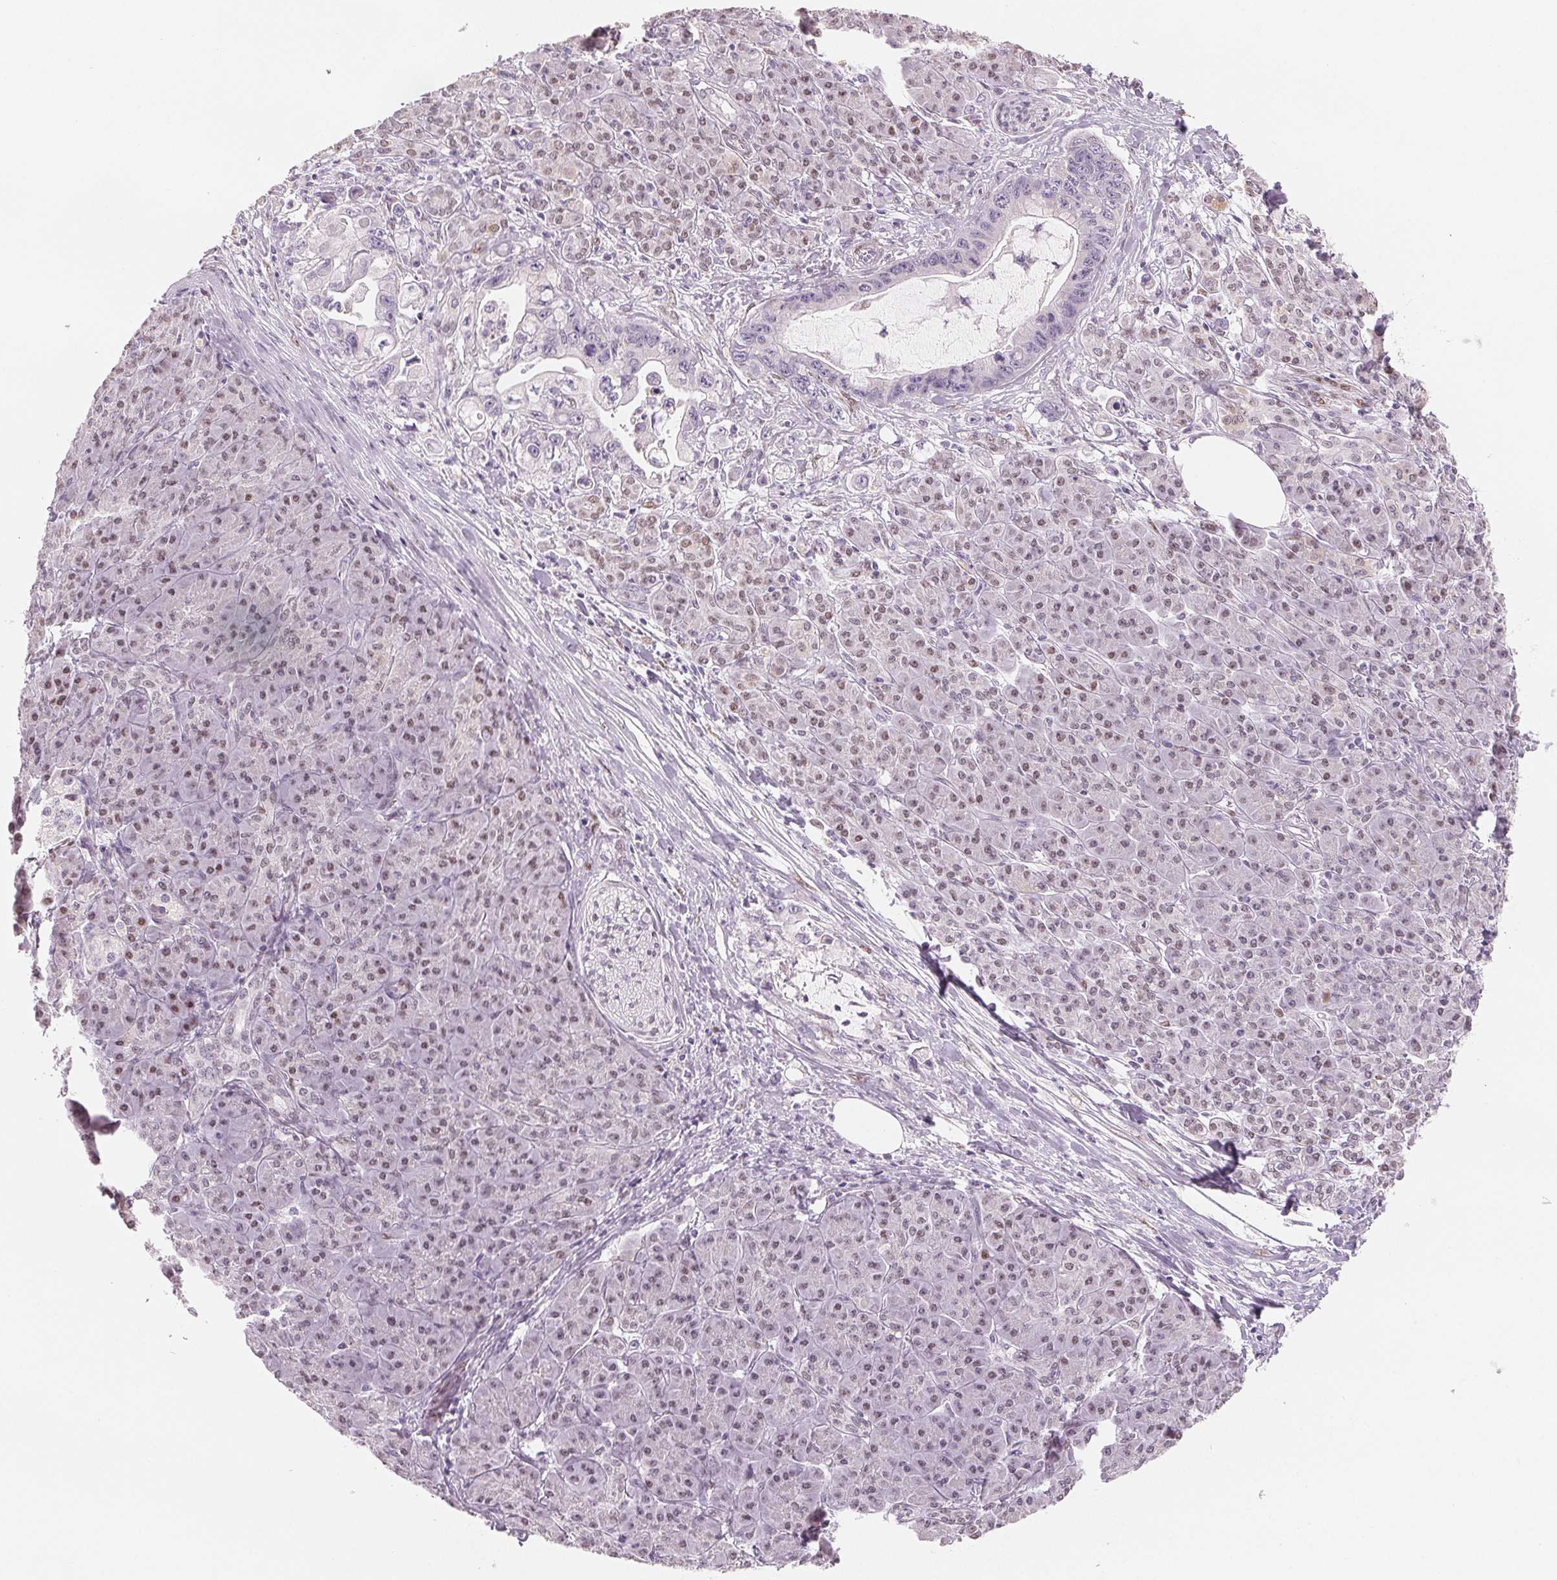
{"staining": {"intensity": "negative", "quantity": "none", "location": "none"}, "tissue": "pancreatic cancer", "cell_type": "Tumor cells", "image_type": "cancer", "snomed": [{"axis": "morphology", "description": "Adenocarcinoma, NOS"}, {"axis": "topography", "description": "Pancreas"}], "caption": "DAB immunohistochemical staining of human pancreatic adenocarcinoma demonstrates no significant positivity in tumor cells. (Brightfield microscopy of DAB immunohistochemistry at high magnification).", "gene": "SMARCD3", "patient": {"sex": "male", "age": 61}}